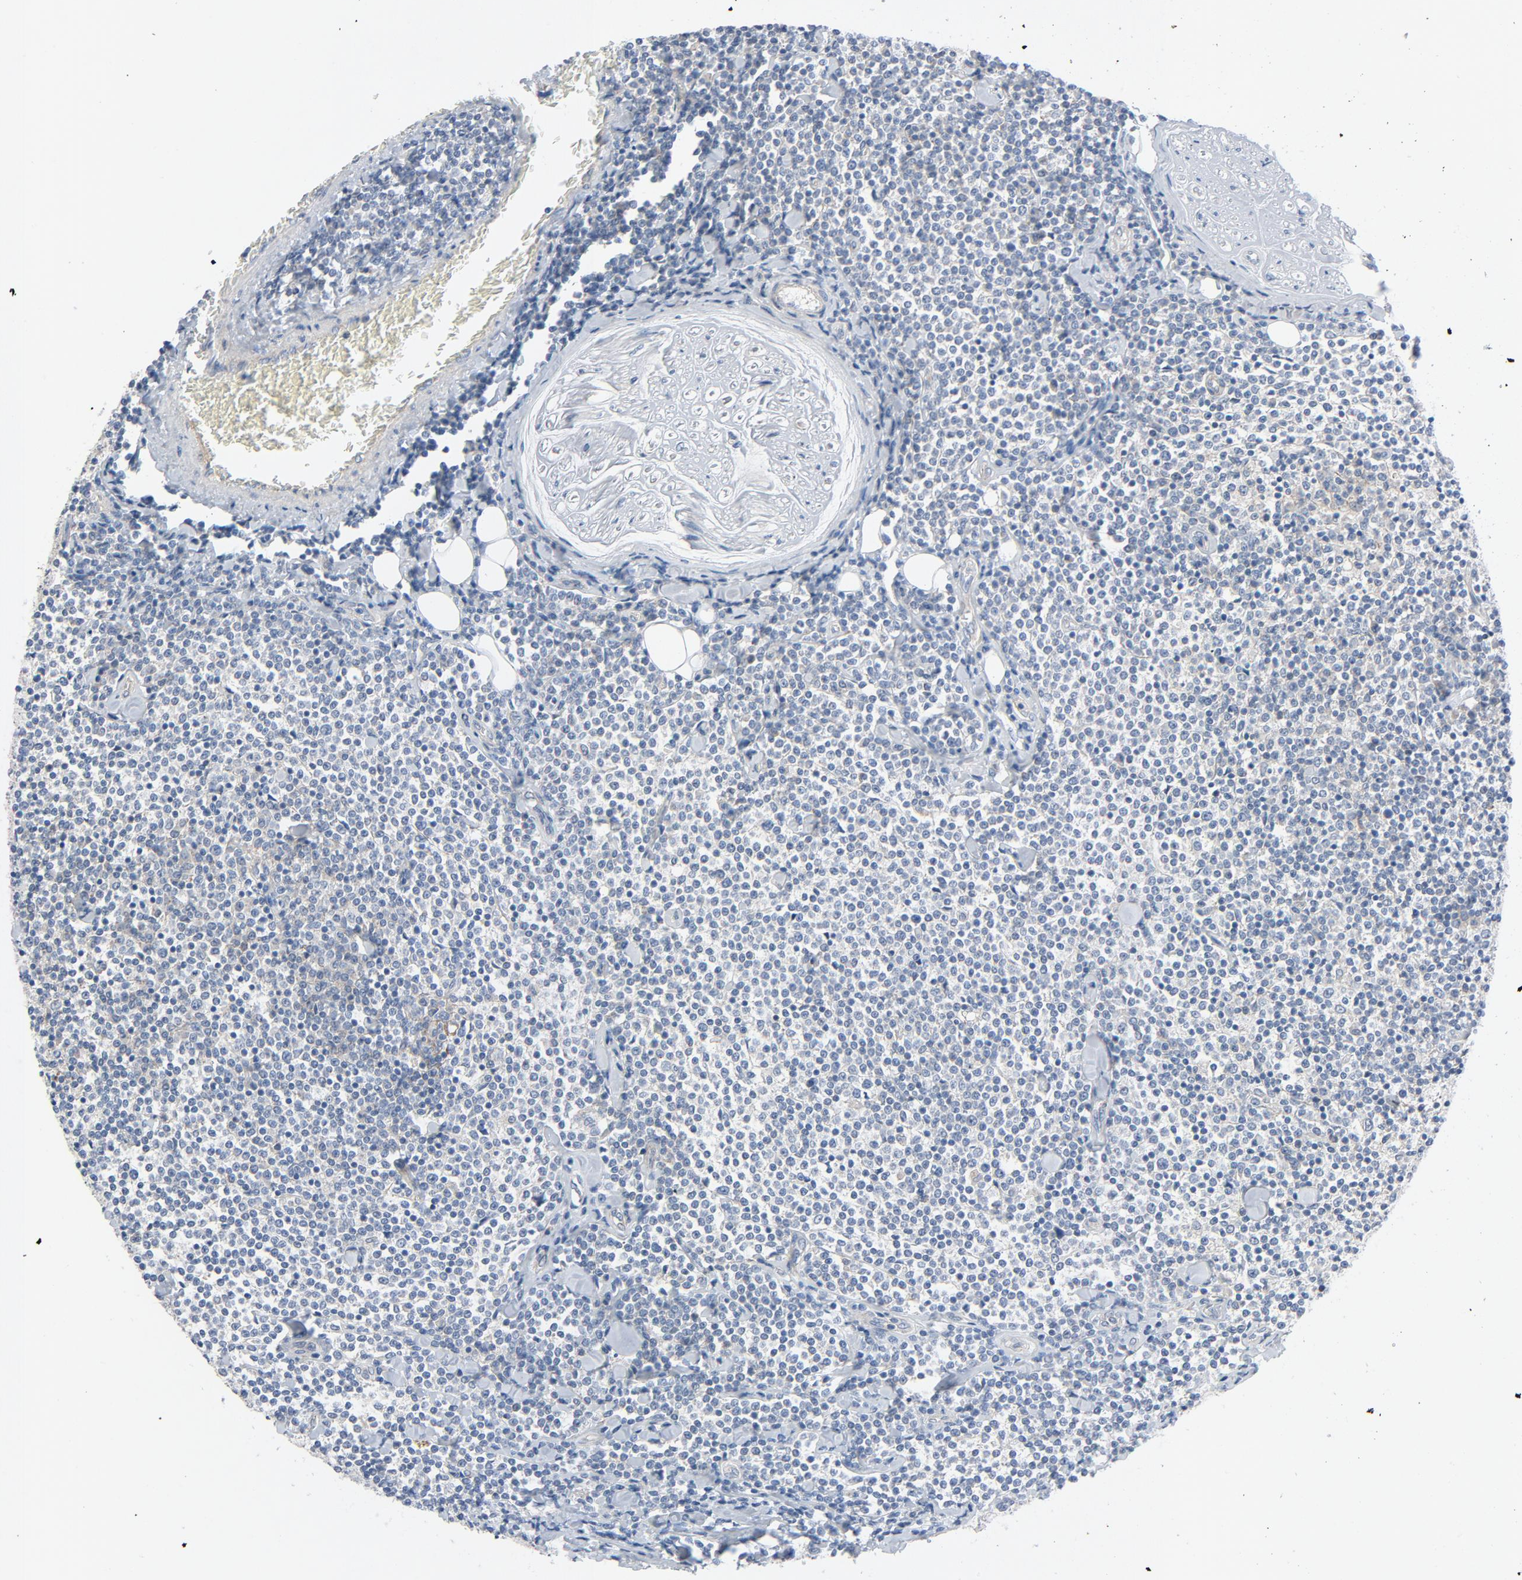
{"staining": {"intensity": "weak", "quantity": "<25%", "location": "cytoplasmic/membranous"}, "tissue": "lymphoma", "cell_type": "Tumor cells", "image_type": "cancer", "snomed": [{"axis": "morphology", "description": "Malignant lymphoma, non-Hodgkin's type, Low grade"}, {"axis": "topography", "description": "Soft tissue"}], "caption": "IHC of human lymphoma demonstrates no staining in tumor cells.", "gene": "TSG101", "patient": {"sex": "male", "age": 92}}